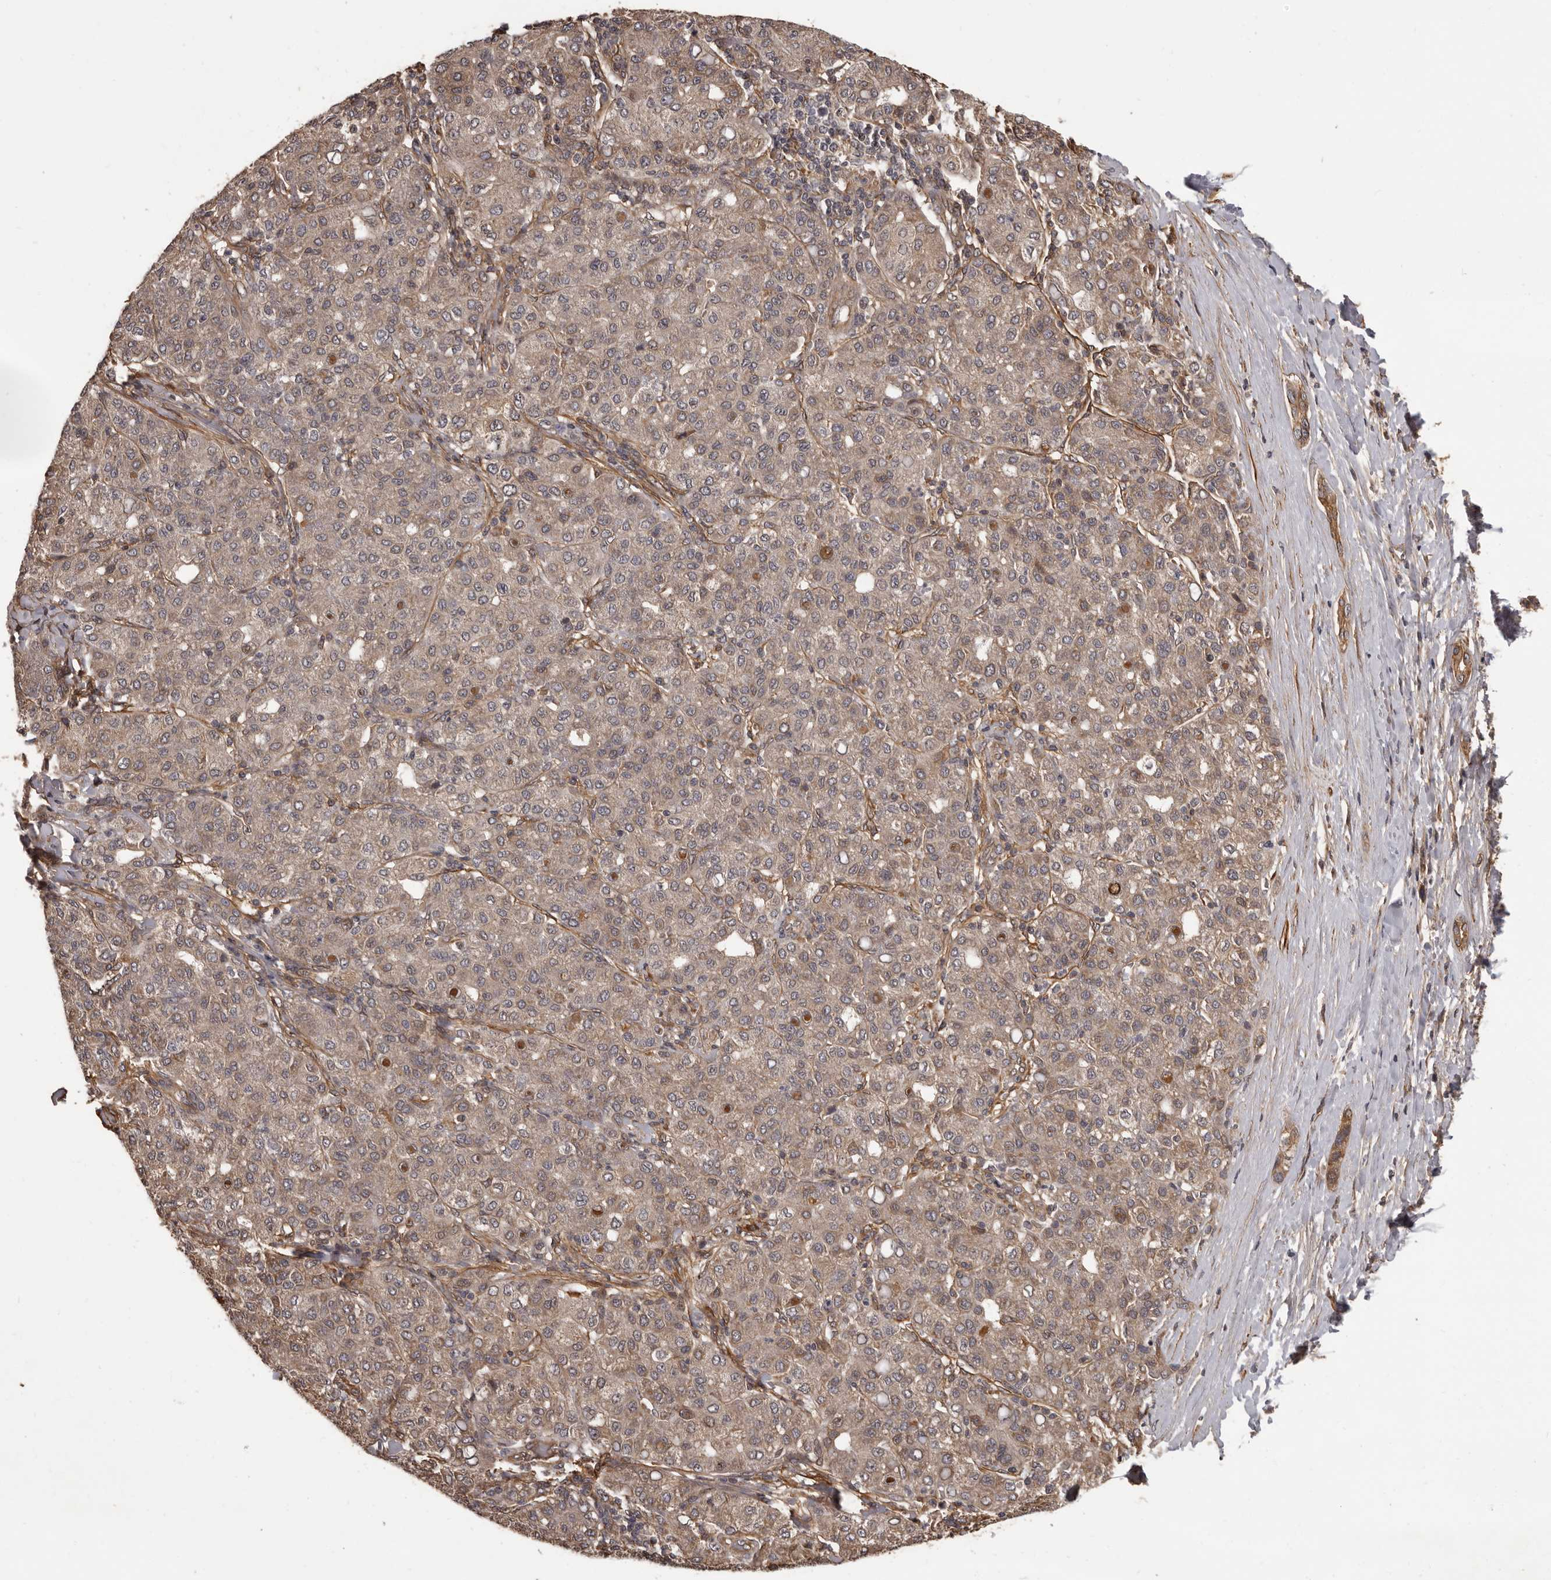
{"staining": {"intensity": "weak", "quantity": ">75%", "location": "cytoplasmic/membranous"}, "tissue": "liver cancer", "cell_type": "Tumor cells", "image_type": "cancer", "snomed": [{"axis": "morphology", "description": "Carcinoma, Hepatocellular, NOS"}, {"axis": "topography", "description": "Liver"}], "caption": "Protein analysis of liver cancer (hepatocellular carcinoma) tissue exhibits weak cytoplasmic/membranous staining in approximately >75% of tumor cells. Using DAB (3,3'-diaminobenzidine) (brown) and hematoxylin (blue) stains, captured at high magnification using brightfield microscopy.", "gene": "SLITRK6", "patient": {"sex": "male", "age": 65}}